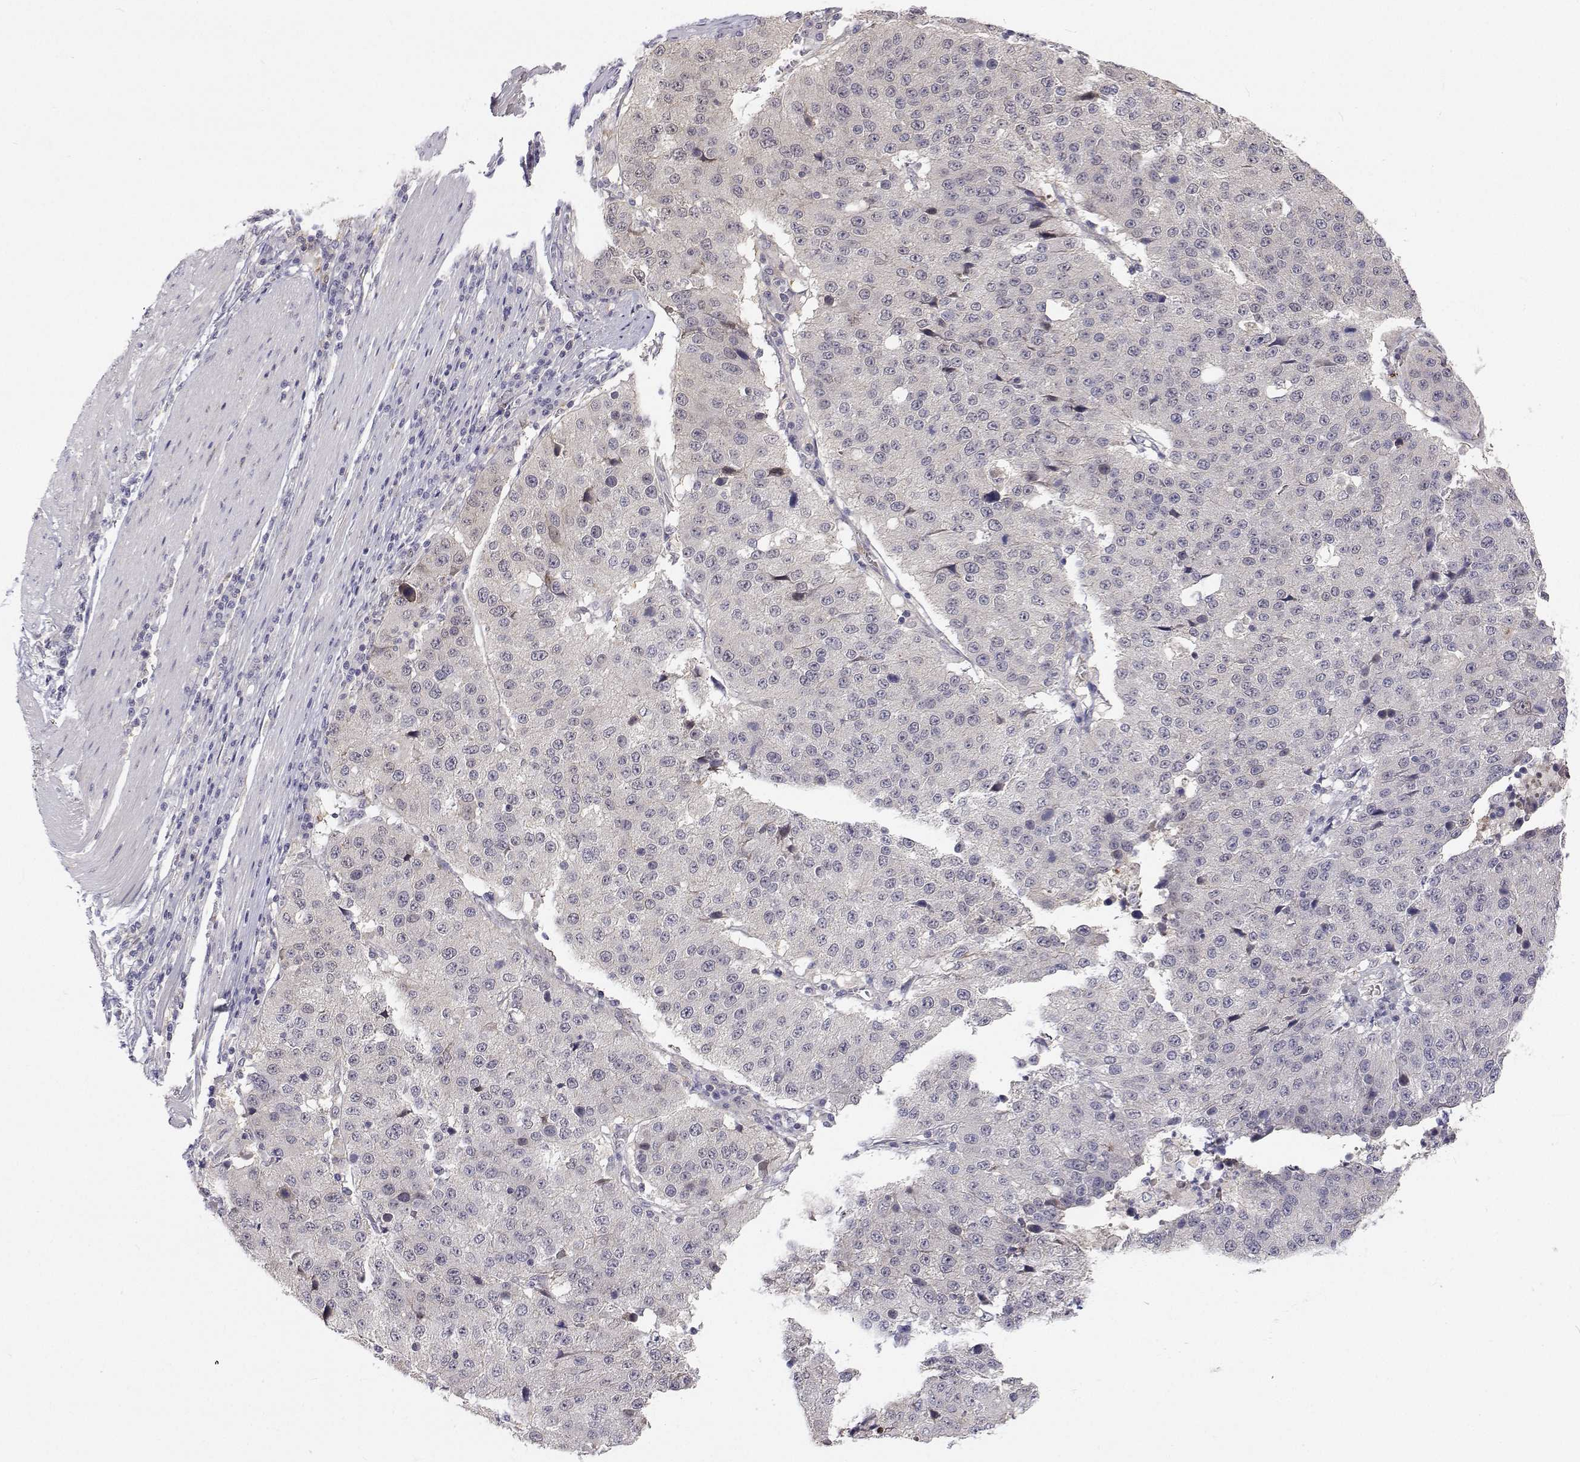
{"staining": {"intensity": "negative", "quantity": "none", "location": "none"}, "tissue": "stomach cancer", "cell_type": "Tumor cells", "image_type": "cancer", "snomed": [{"axis": "morphology", "description": "Adenocarcinoma, NOS"}, {"axis": "topography", "description": "Stomach"}], "caption": "High magnification brightfield microscopy of stomach adenocarcinoma stained with DAB (3,3'-diaminobenzidine) (brown) and counterstained with hematoxylin (blue): tumor cells show no significant staining.", "gene": "MYPN", "patient": {"sex": "male", "age": 71}}